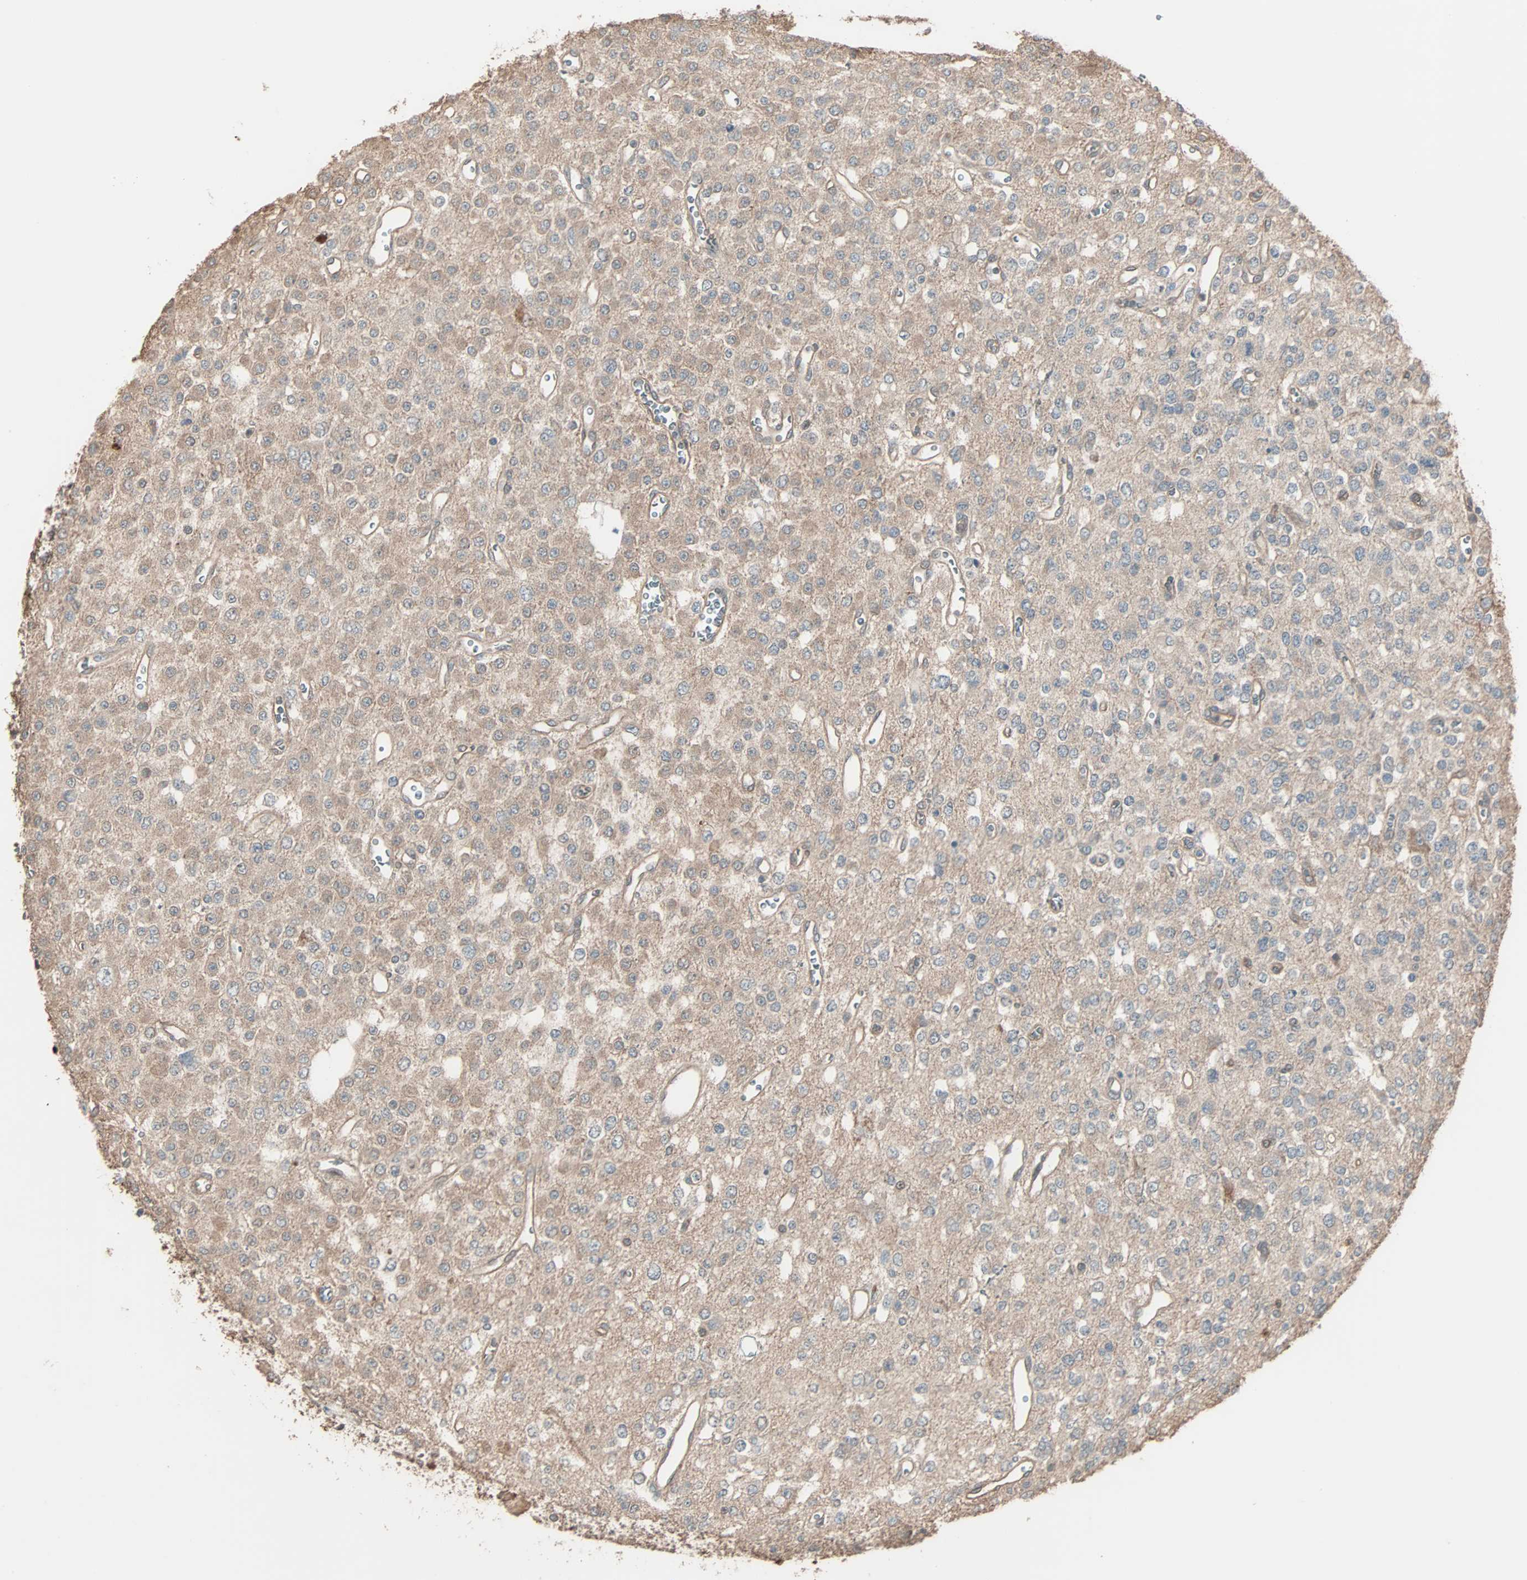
{"staining": {"intensity": "weak", "quantity": ">75%", "location": "cytoplasmic/membranous"}, "tissue": "glioma", "cell_type": "Tumor cells", "image_type": "cancer", "snomed": [{"axis": "morphology", "description": "Glioma, malignant, Low grade"}, {"axis": "topography", "description": "Brain"}], "caption": "Immunohistochemistry of glioma shows low levels of weak cytoplasmic/membranous positivity in about >75% of tumor cells.", "gene": "GALNT3", "patient": {"sex": "male", "age": 38}}